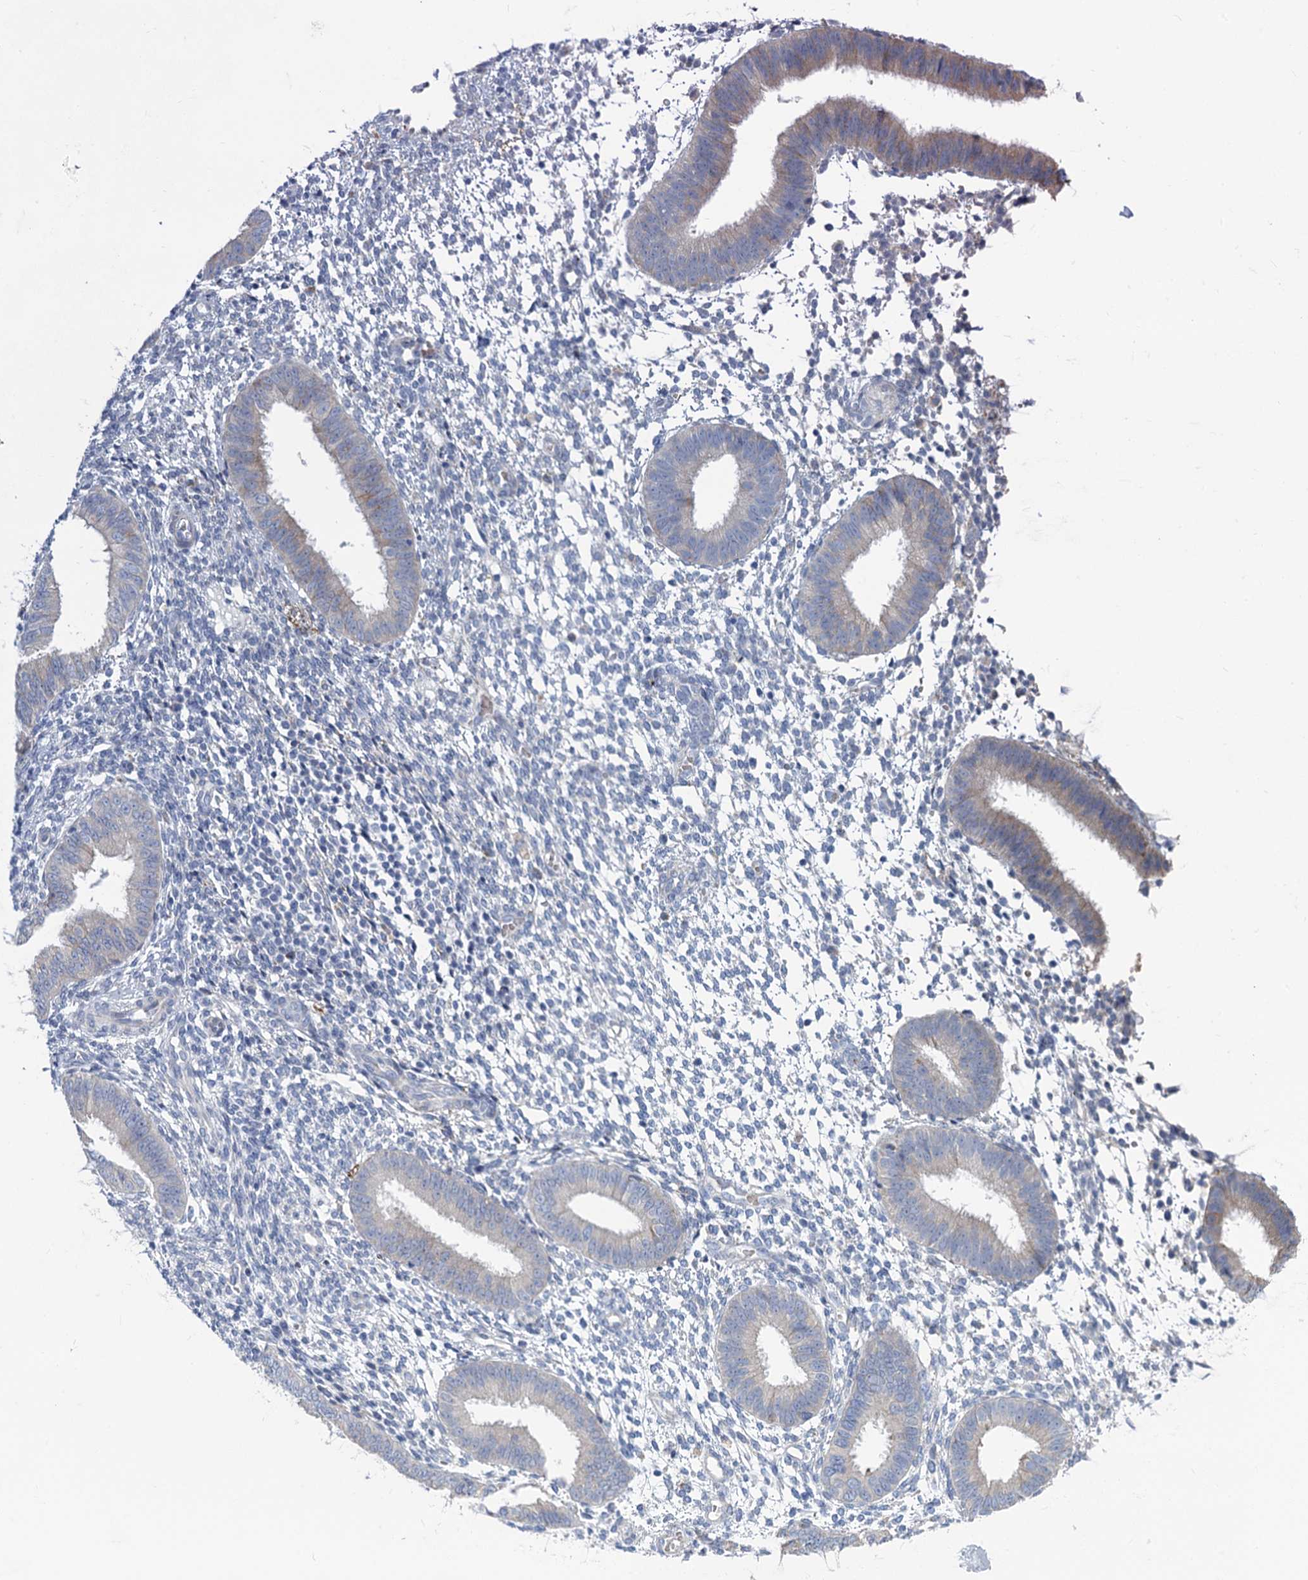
{"staining": {"intensity": "negative", "quantity": "none", "location": "none"}, "tissue": "endometrium", "cell_type": "Cells in endometrial stroma", "image_type": "normal", "snomed": [{"axis": "morphology", "description": "Normal tissue, NOS"}, {"axis": "topography", "description": "Uterus"}, {"axis": "topography", "description": "Endometrium"}], "caption": "High power microscopy micrograph of an immunohistochemistry (IHC) photomicrograph of normal endometrium, revealing no significant positivity in cells in endometrial stroma. Brightfield microscopy of immunohistochemistry (IHC) stained with DAB (brown) and hematoxylin (blue), captured at high magnification.", "gene": "PRSS35", "patient": {"sex": "female", "age": 48}}